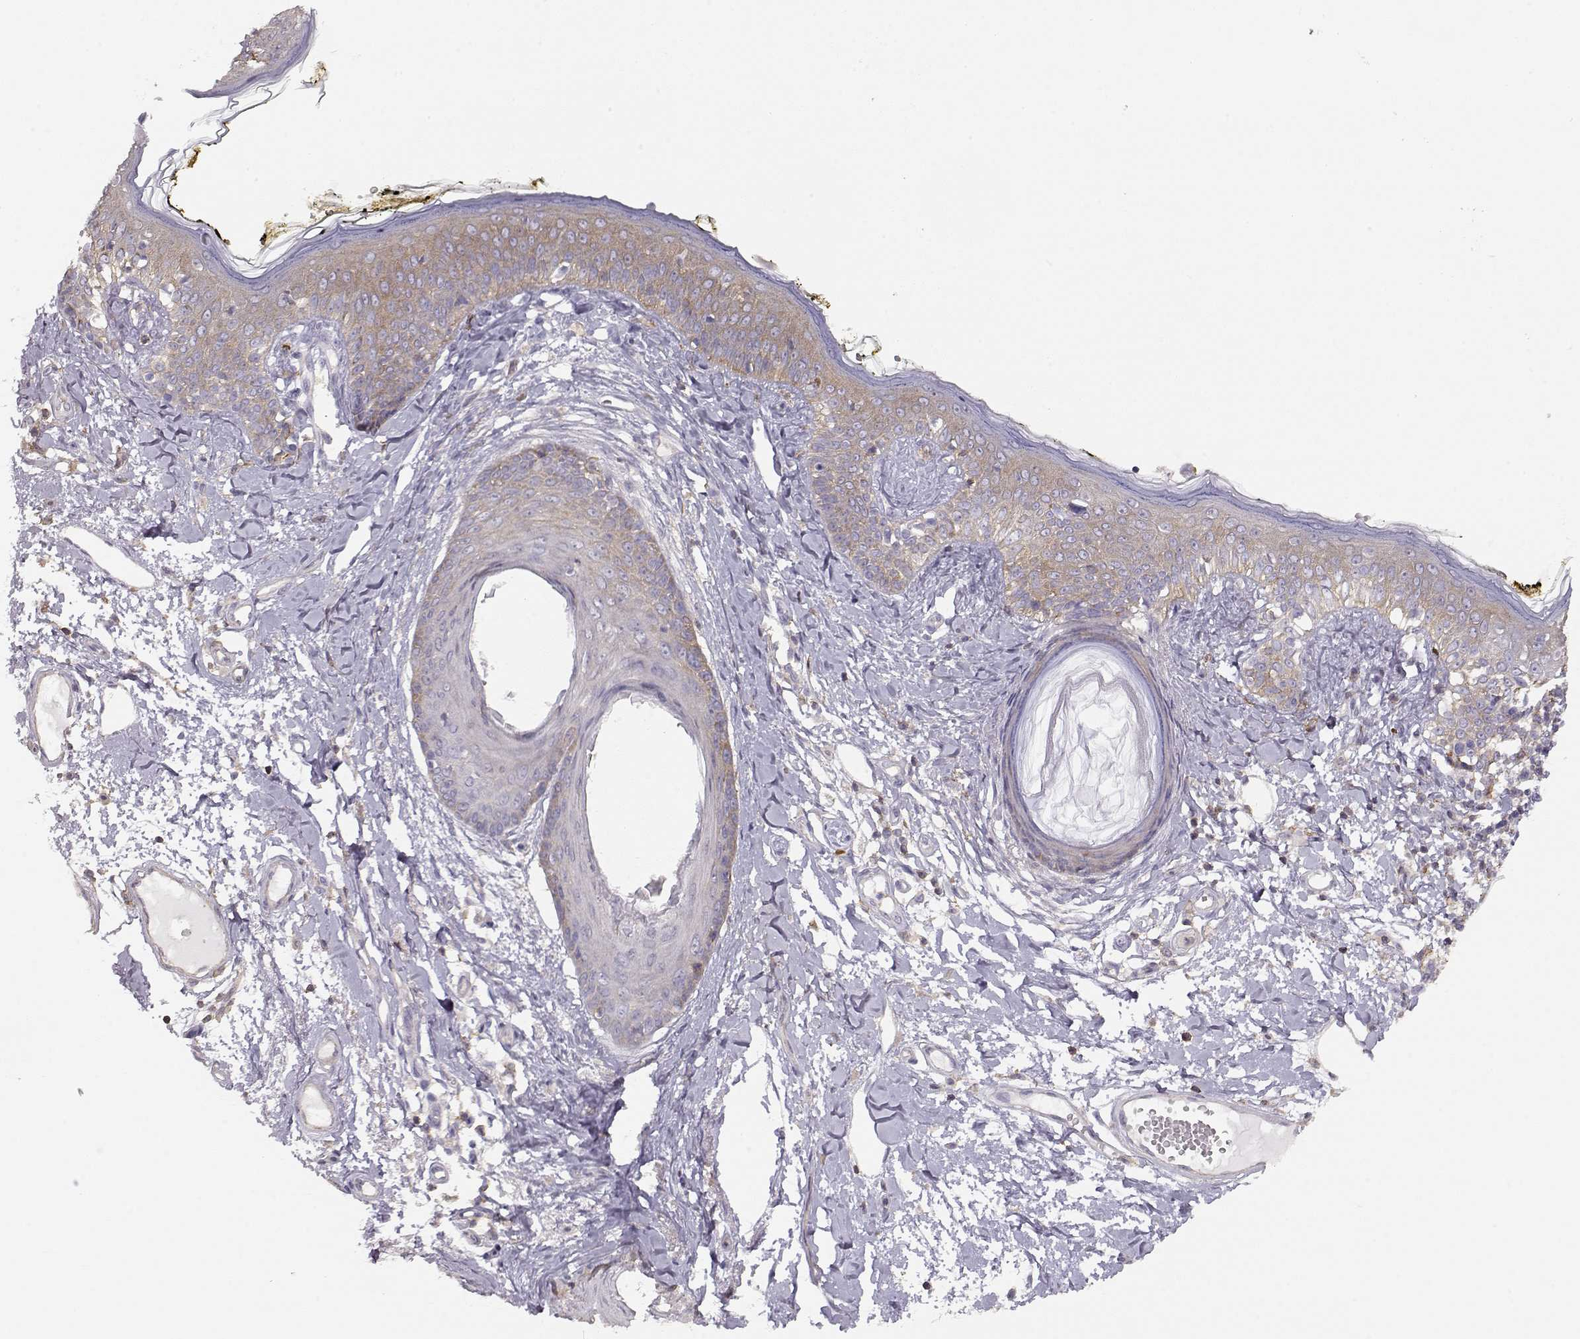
{"staining": {"intensity": "negative", "quantity": "none", "location": "none"}, "tissue": "skin", "cell_type": "Fibroblasts", "image_type": "normal", "snomed": [{"axis": "morphology", "description": "Normal tissue, NOS"}, {"axis": "topography", "description": "Skin"}], "caption": "DAB (3,3'-diaminobenzidine) immunohistochemical staining of normal human skin demonstrates no significant positivity in fibroblasts. Nuclei are stained in blue.", "gene": "DAPL1", "patient": {"sex": "male", "age": 76}}